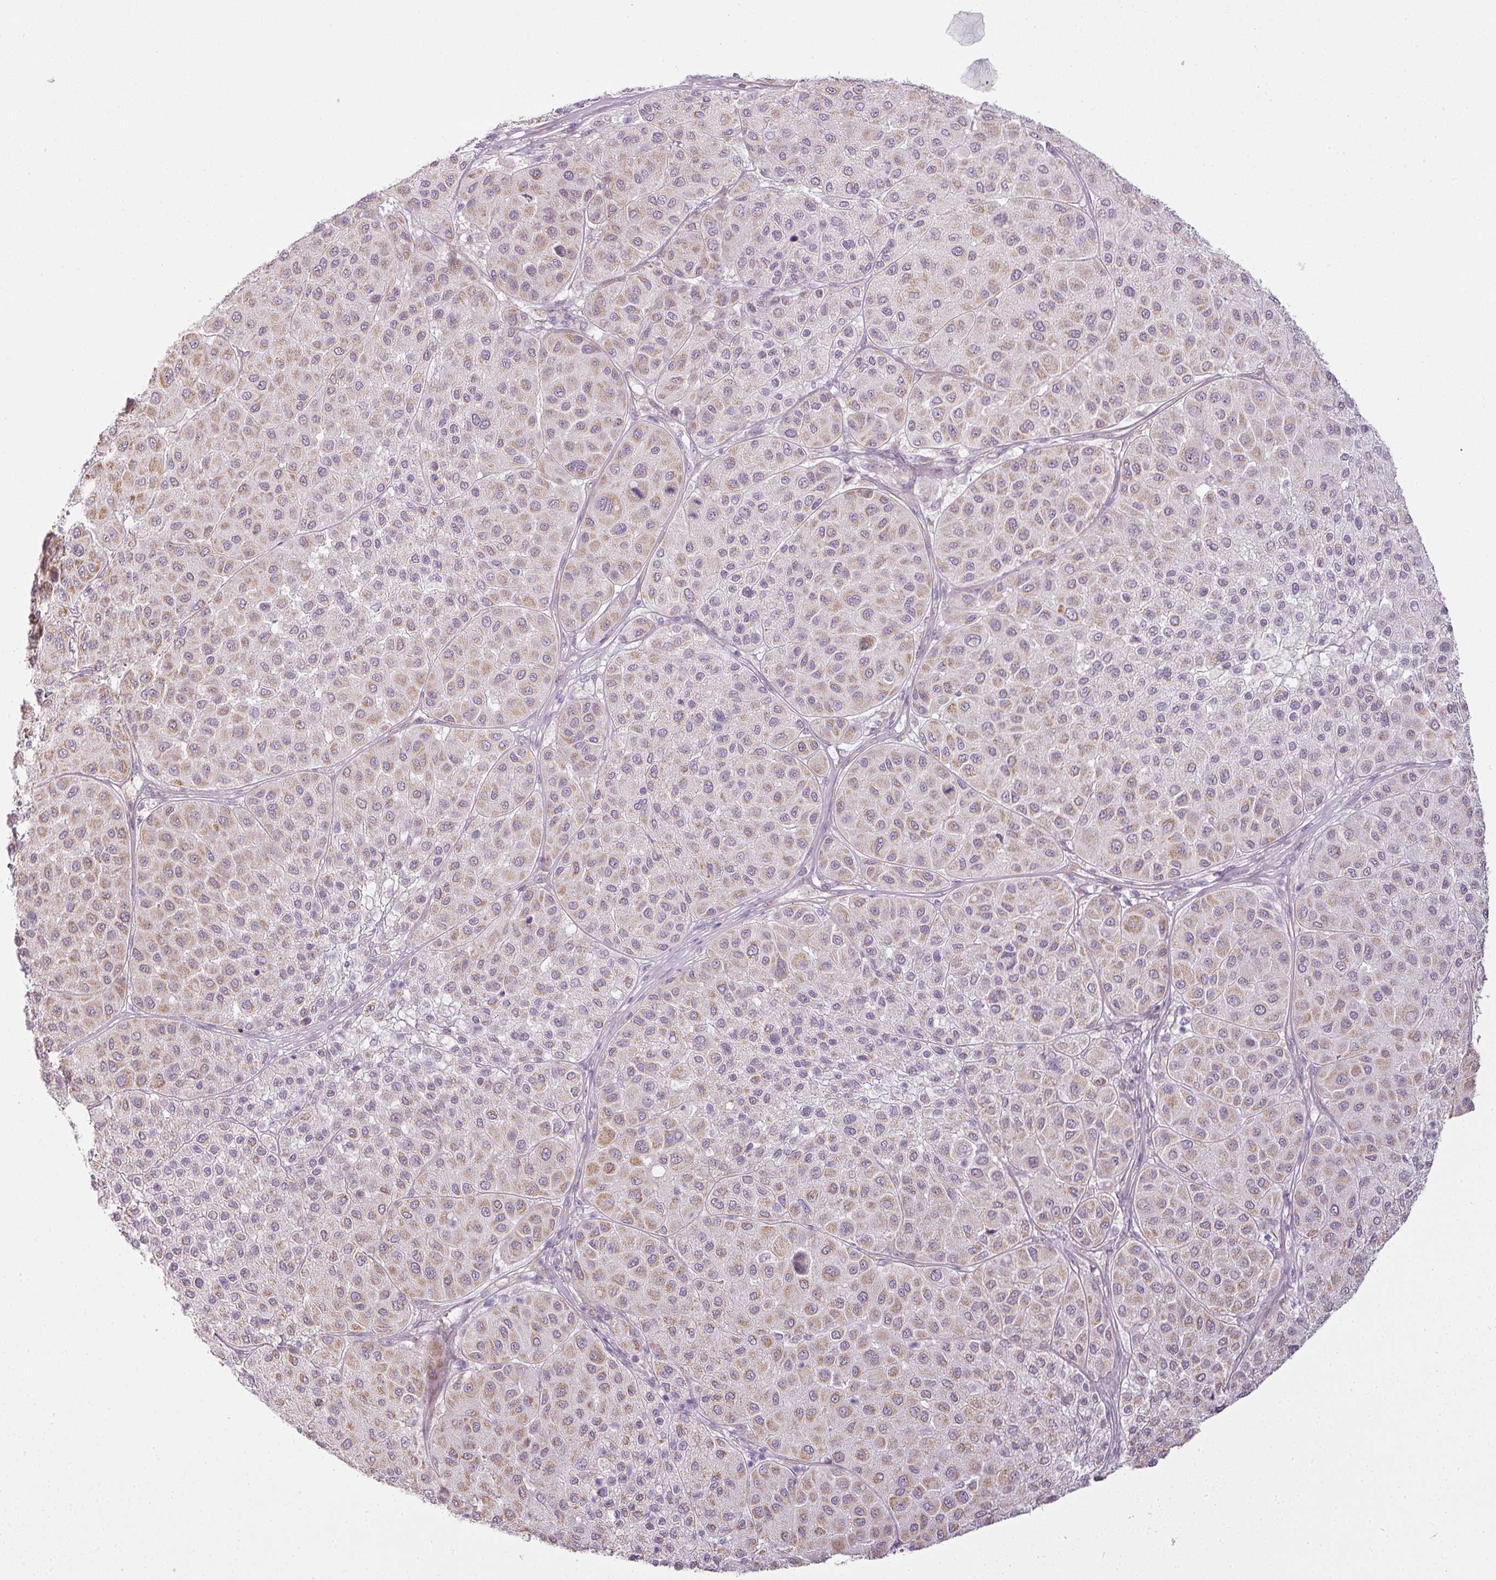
{"staining": {"intensity": "weak", "quantity": "25%-75%", "location": "cytoplasmic/membranous"}, "tissue": "melanoma", "cell_type": "Tumor cells", "image_type": "cancer", "snomed": [{"axis": "morphology", "description": "Malignant melanoma, Metastatic site"}, {"axis": "topography", "description": "Smooth muscle"}], "caption": "Immunohistochemical staining of malignant melanoma (metastatic site) shows low levels of weak cytoplasmic/membranous protein expression in about 25%-75% of tumor cells.", "gene": "LY75", "patient": {"sex": "male", "age": 41}}